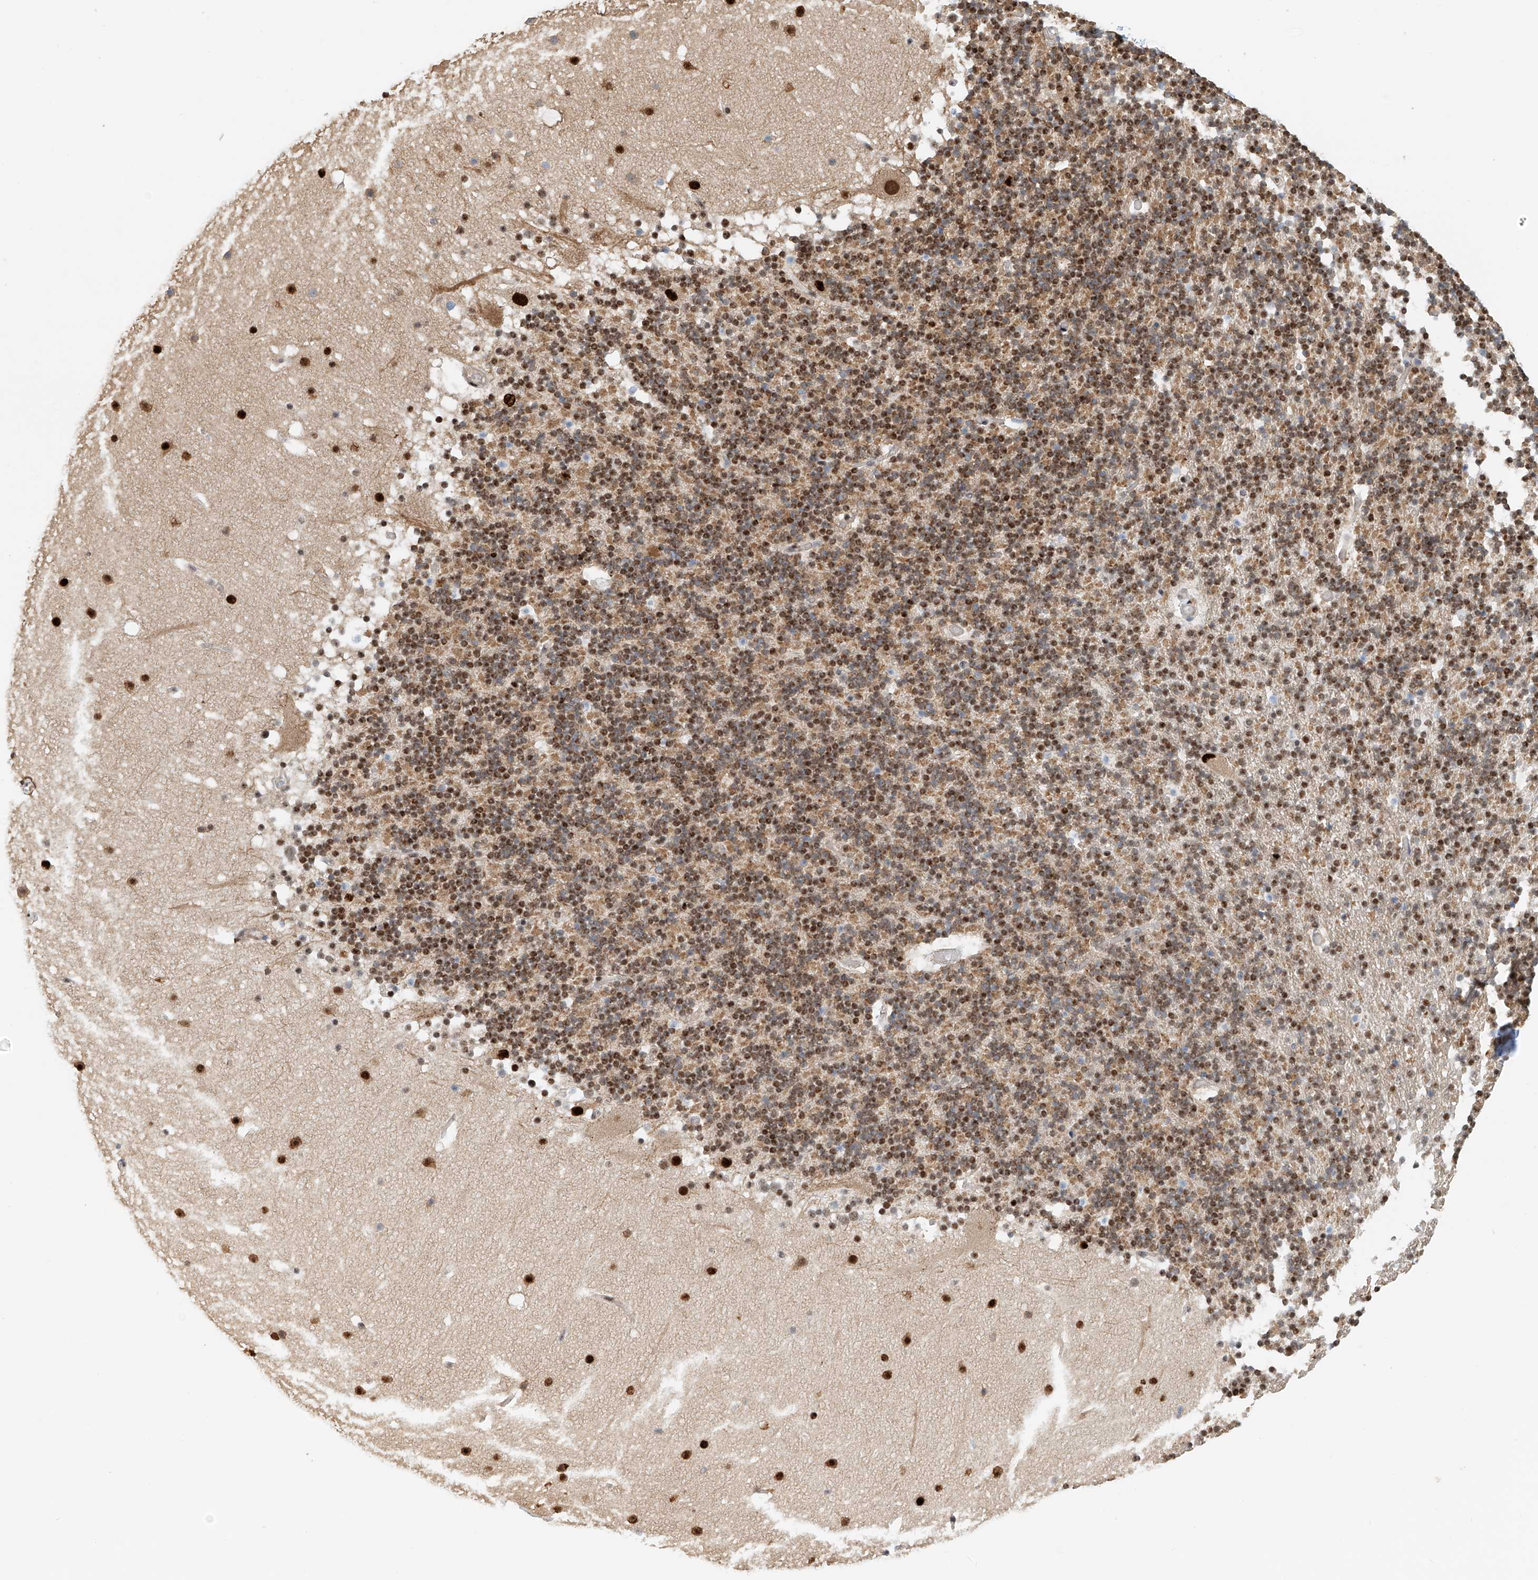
{"staining": {"intensity": "moderate", "quantity": "25%-75%", "location": "cytoplasmic/membranous,nuclear"}, "tissue": "cerebellum", "cell_type": "Cells in granular layer", "image_type": "normal", "snomed": [{"axis": "morphology", "description": "Normal tissue, NOS"}, {"axis": "topography", "description": "Cerebellum"}], "caption": "A medium amount of moderate cytoplasmic/membranous,nuclear staining is present in about 25%-75% of cells in granular layer in normal cerebellum.", "gene": "ZNF514", "patient": {"sex": "male", "age": 57}}